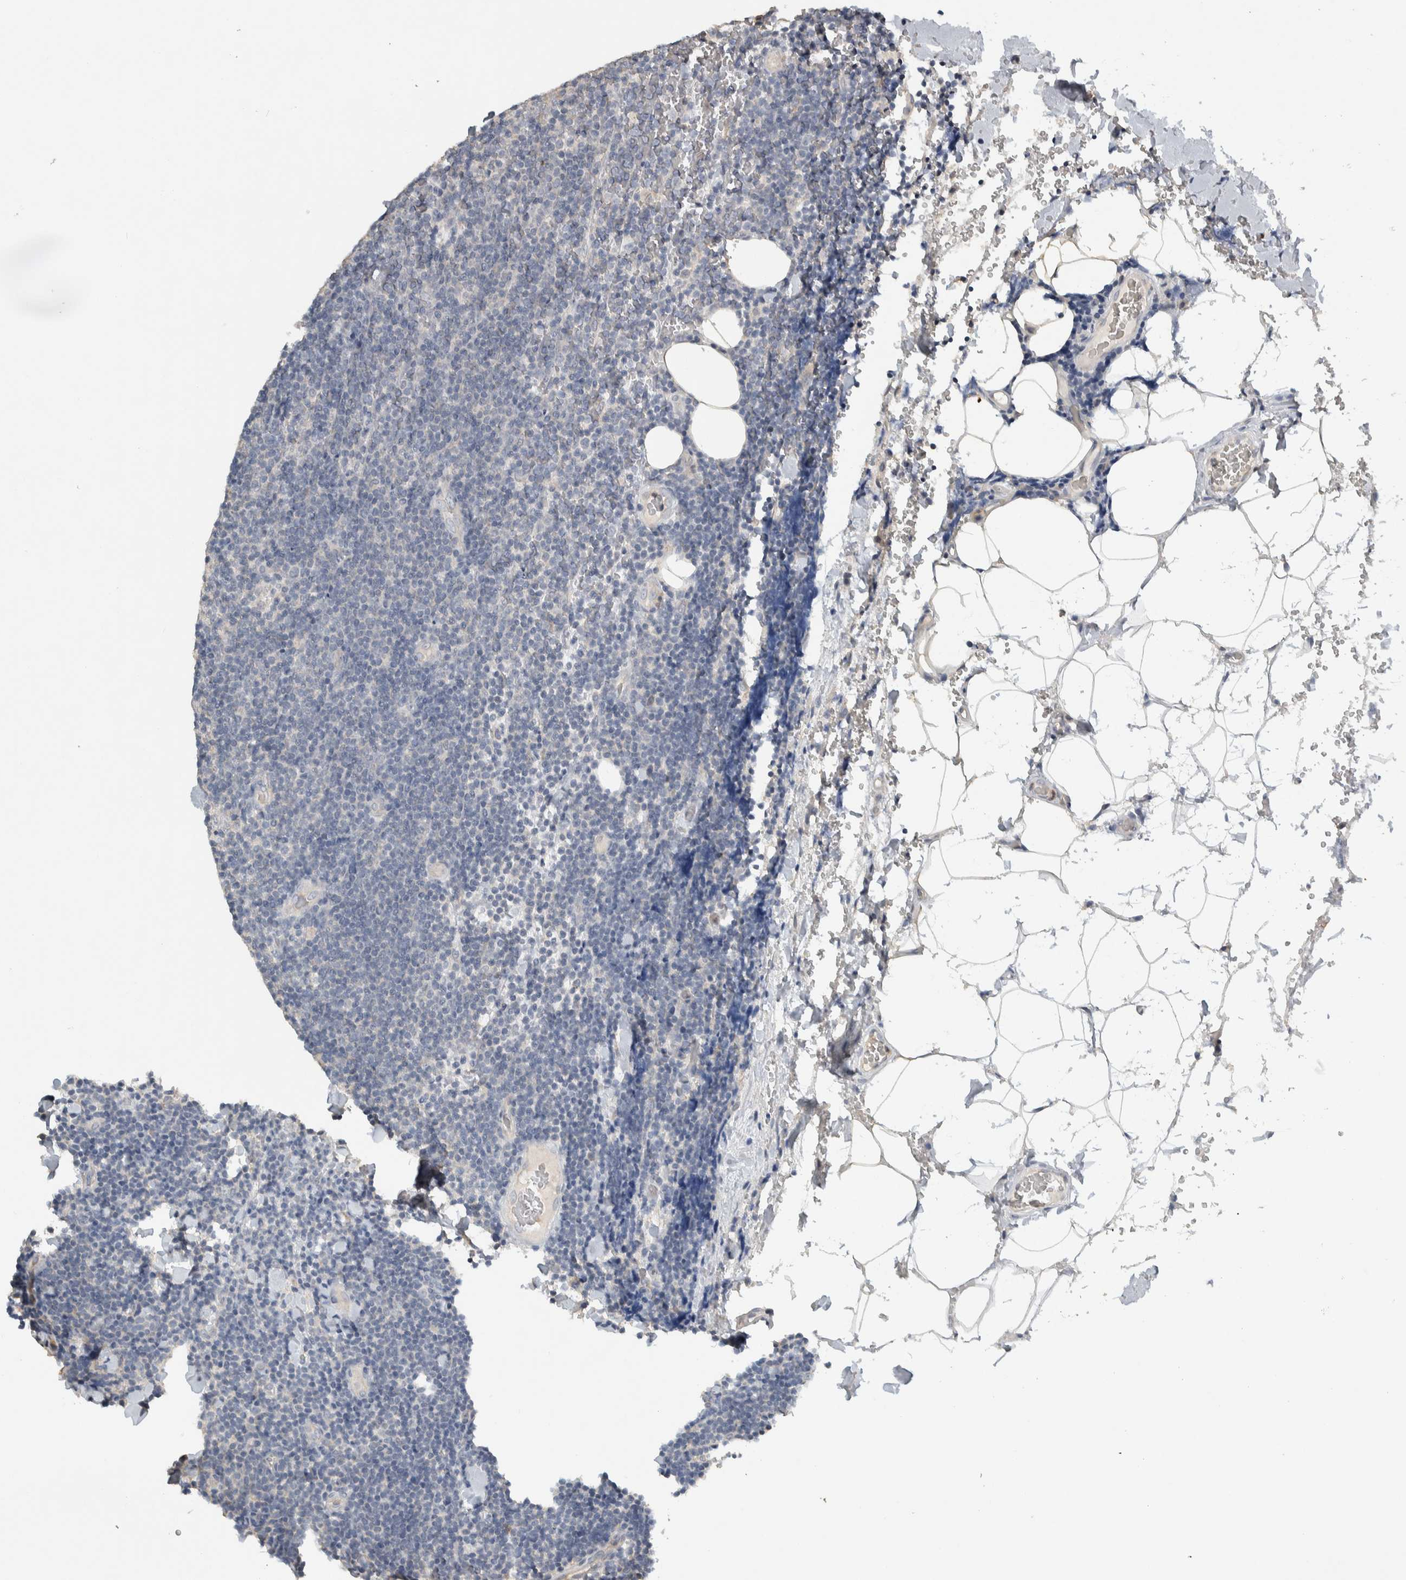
{"staining": {"intensity": "negative", "quantity": "none", "location": "none"}, "tissue": "lymphoma", "cell_type": "Tumor cells", "image_type": "cancer", "snomed": [{"axis": "morphology", "description": "Malignant lymphoma, non-Hodgkin's type, Low grade"}, {"axis": "topography", "description": "Lymph node"}], "caption": "The photomicrograph reveals no staining of tumor cells in lymphoma. (DAB immunohistochemistry (IHC) with hematoxylin counter stain).", "gene": "EIF3H", "patient": {"sex": "male", "age": 66}}